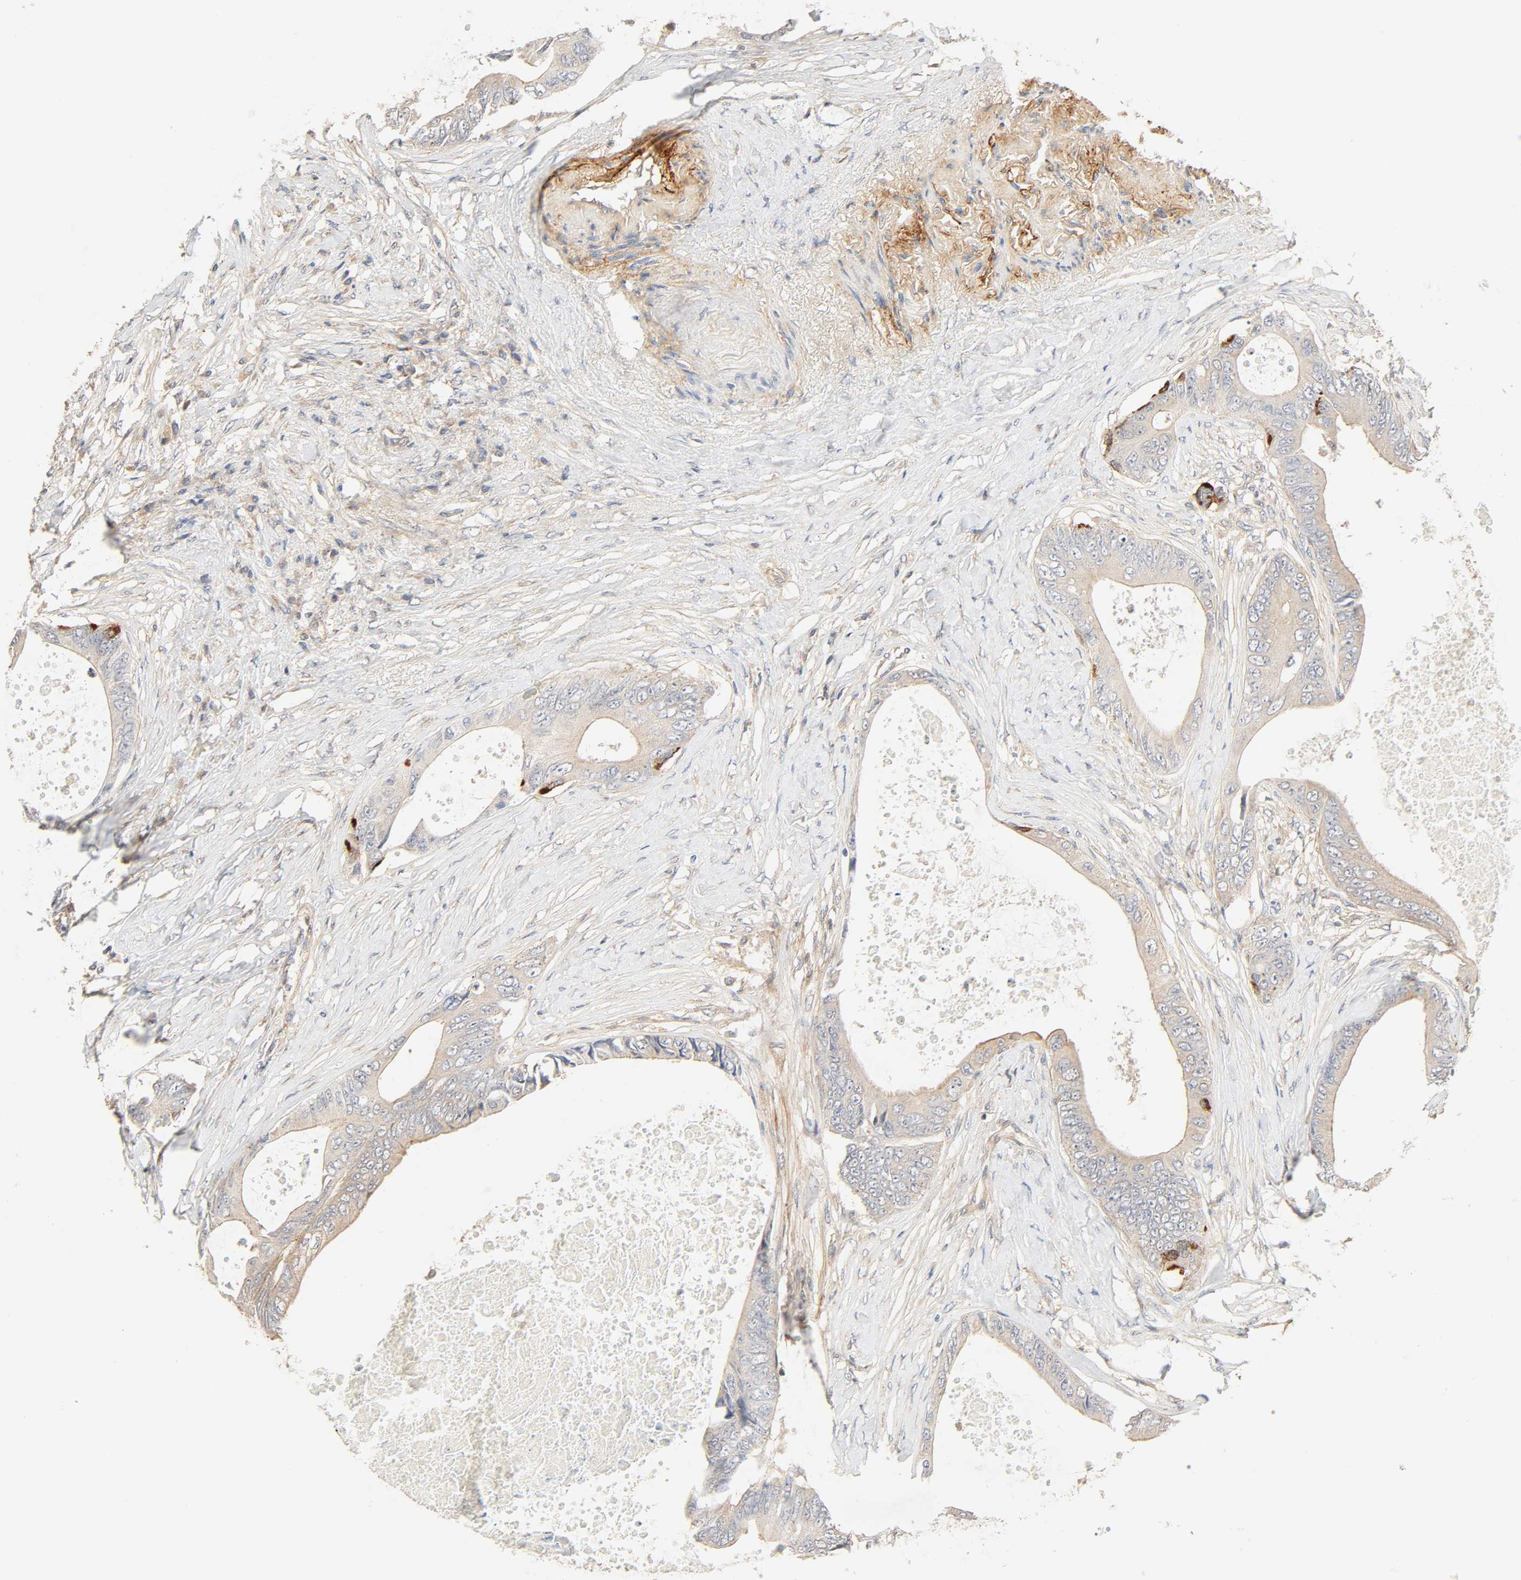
{"staining": {"intensity": "weak", "quantity": "25%-75%", "location": "cytoplasmic/membranous"}, "tissue": "colorectal cancer", "cell_type": "Tumor cells", "image_type": "cancer", "snomed": [{"axis": "morphology", "description": "Normal tissue, NOS"}, {"axis": "morphology", "description": "Adenocarcinoma, NOS"}, {"axis": "topography", "description": "Rectum"}, {"axis": "topography", "description": "Peripheral nerve tissue"}], "caption": "IHC image of neoplastic tissue: colorectal cancer (adenocarcinoma) stained using immunohistochemistry displays low levels of weak protein expression localized specifically in the cytoplasmic/membranous of tumor cells, appearing as a cytoplasmic/membranous brown color.", "gene": "CACNA1G", "patient": {"sex": "female", "age": 77}}